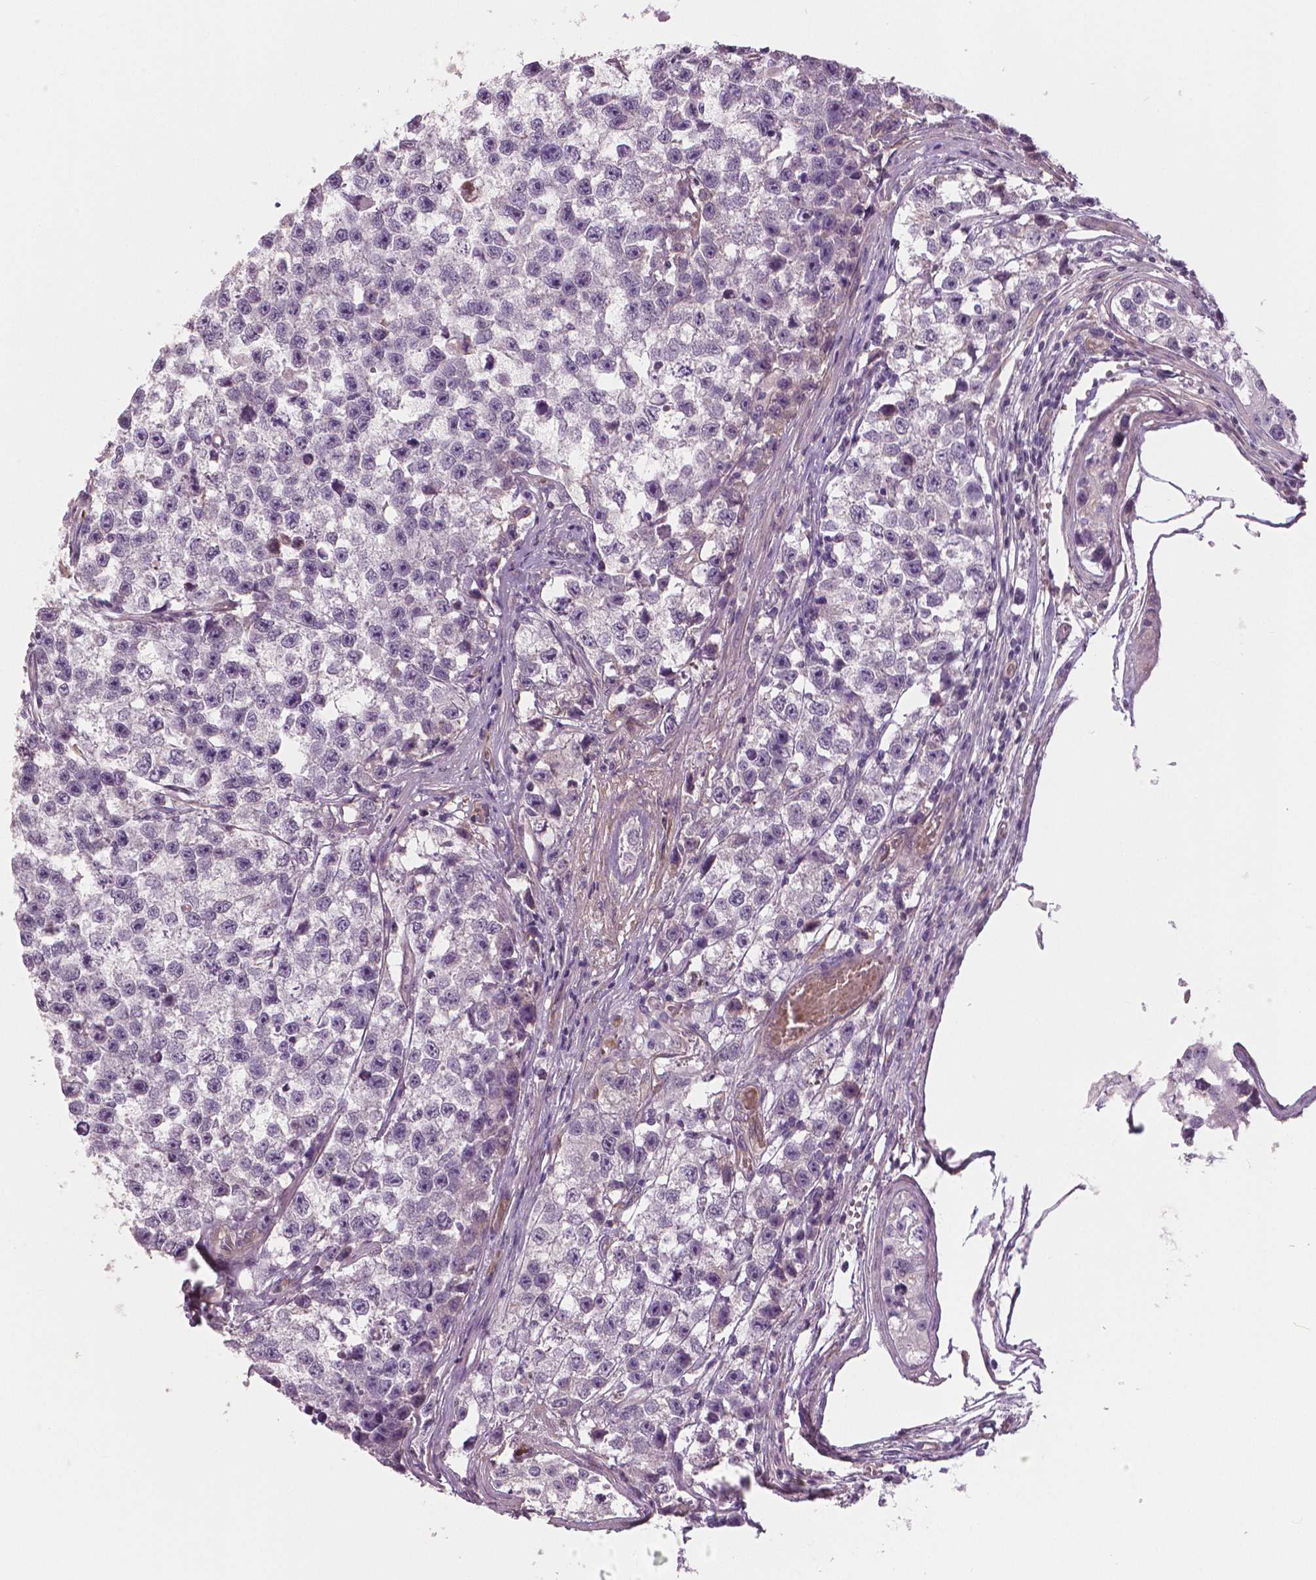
{"staining": {"intensity": "negative", "quantity": "none", "location": "none"}, "tissue": "testis cancer", "cell_type": "Tumor cells", "image_type": "cancer", "snomed": [{"axis": "morphology", "description": "Seminoma, NOS"}, {"axis": "topography", "description": "Testis"}], "caption": "Immunohistochemistry (IHC) photomicrograph of neoplastic tissue: human testis seminoma stained with DAB exhibits no significant protein expression in tumor cells.", "gene": "FLT1", "patient": {"sex": "male", "age": 26}}